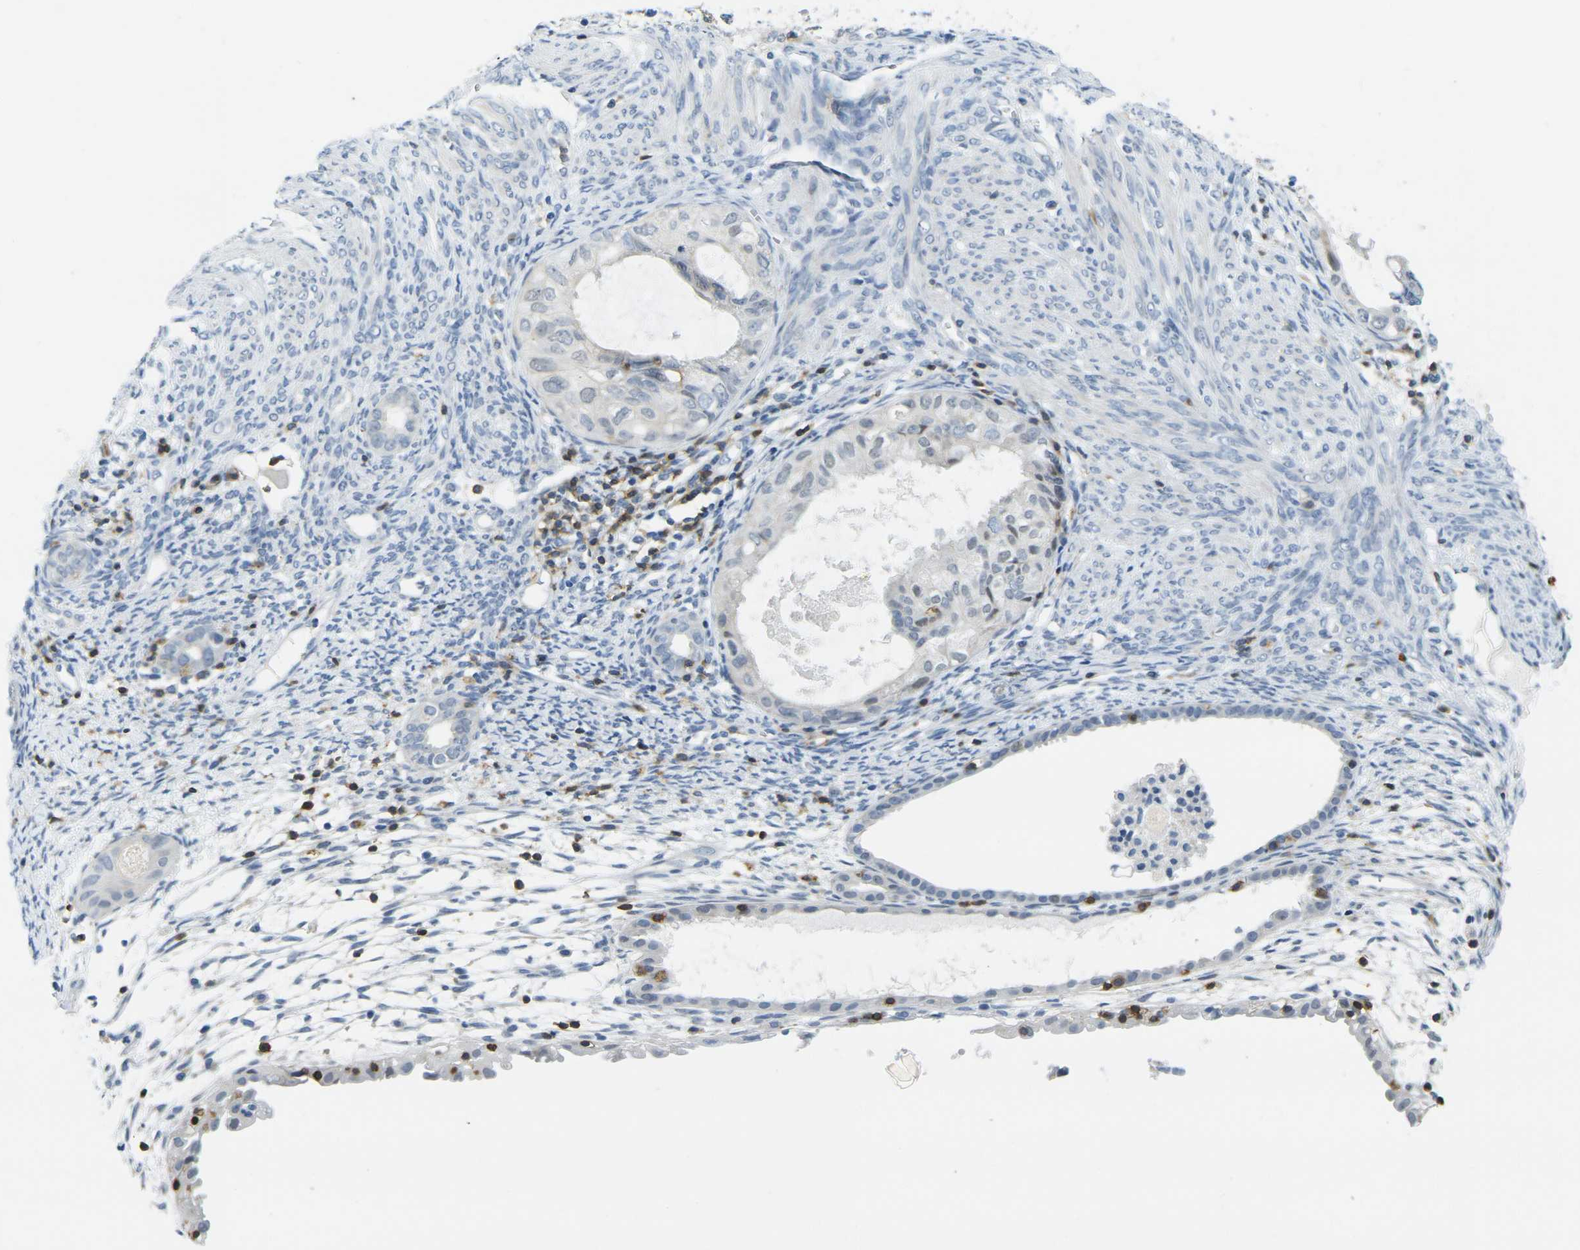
{"staining": {"intensity": "negative", "quantity": "none", "location": "none"}, "tissue": "cervical cancer", "cell_type": "Tumor cells", "image_type": "cancer", "snomed": [{"axis": "morphology", "description": "Normal tissue, NOS"}, {"axis": "morphology", "description": "Adenocarcinoma, NOS"}, {"axis": "topography", "description": "Cervix"}, {"axis": "topography", "description": "Endometrium"}], "caption": "The photomicrograph reveals no staining of tumor cells in cervical adenocarcinoma.", "gene": "CD3D", "patient": {"sex": "female", "age": 86}}